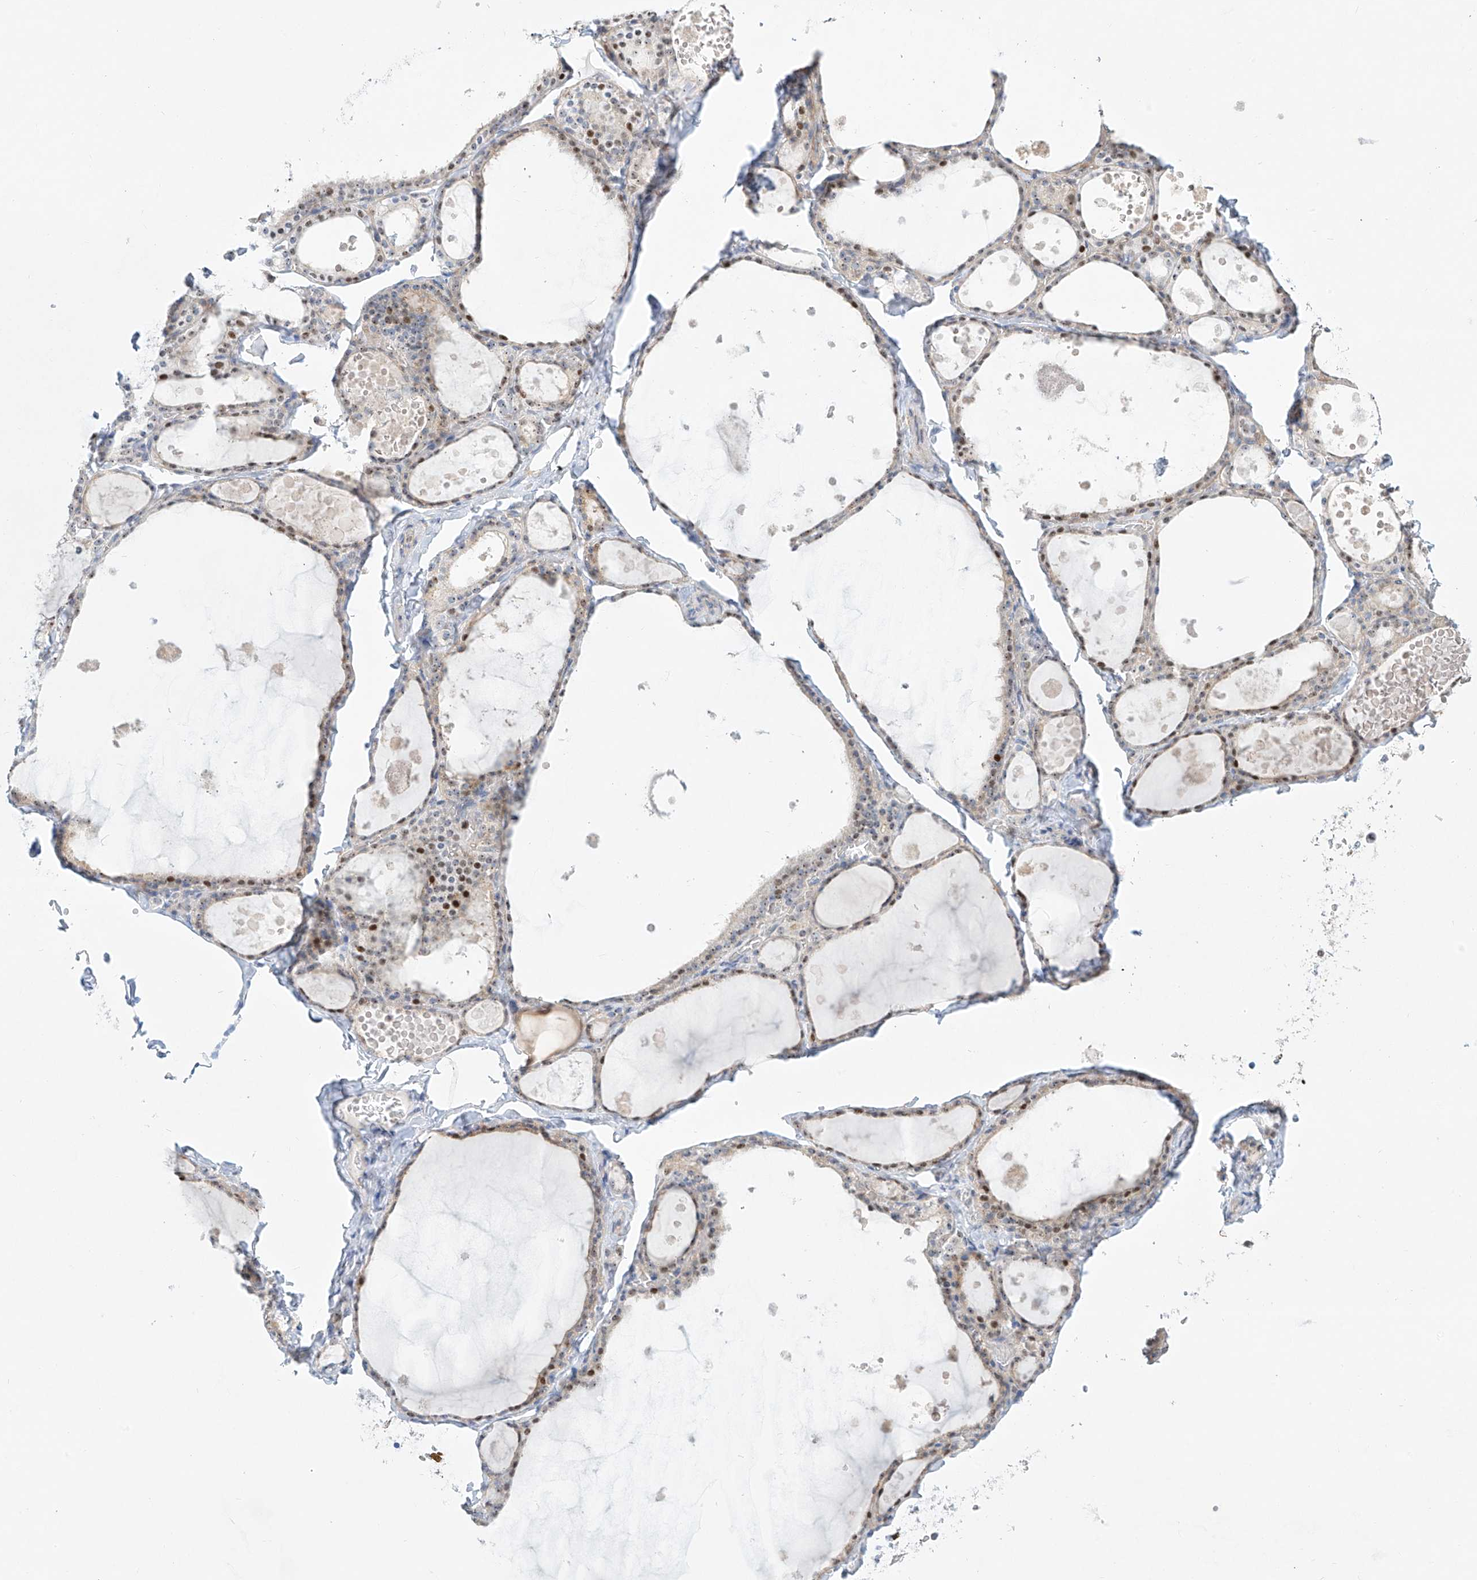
{"staining": {"intensity": "moderate", "quantity": "<25%", "location": "nuclear"}, "tissue": "thyroid gland", "cell_type": "Glandular cells", "image_type": "normal", "snomed": [{"axis": "morphology", "description": "Normal tissue, NOS"}, {"axis": "topography", "description": "Thyroid gland"}], "caption": "A histopathology image showing moderate nuclear expression in approximately <25% of glandular cells in unremarkable thyroid gland, as visualized by brown immunohistochemical staining.", "gene": "SNU13", "patient": {"sex": "male", "age": 56}}